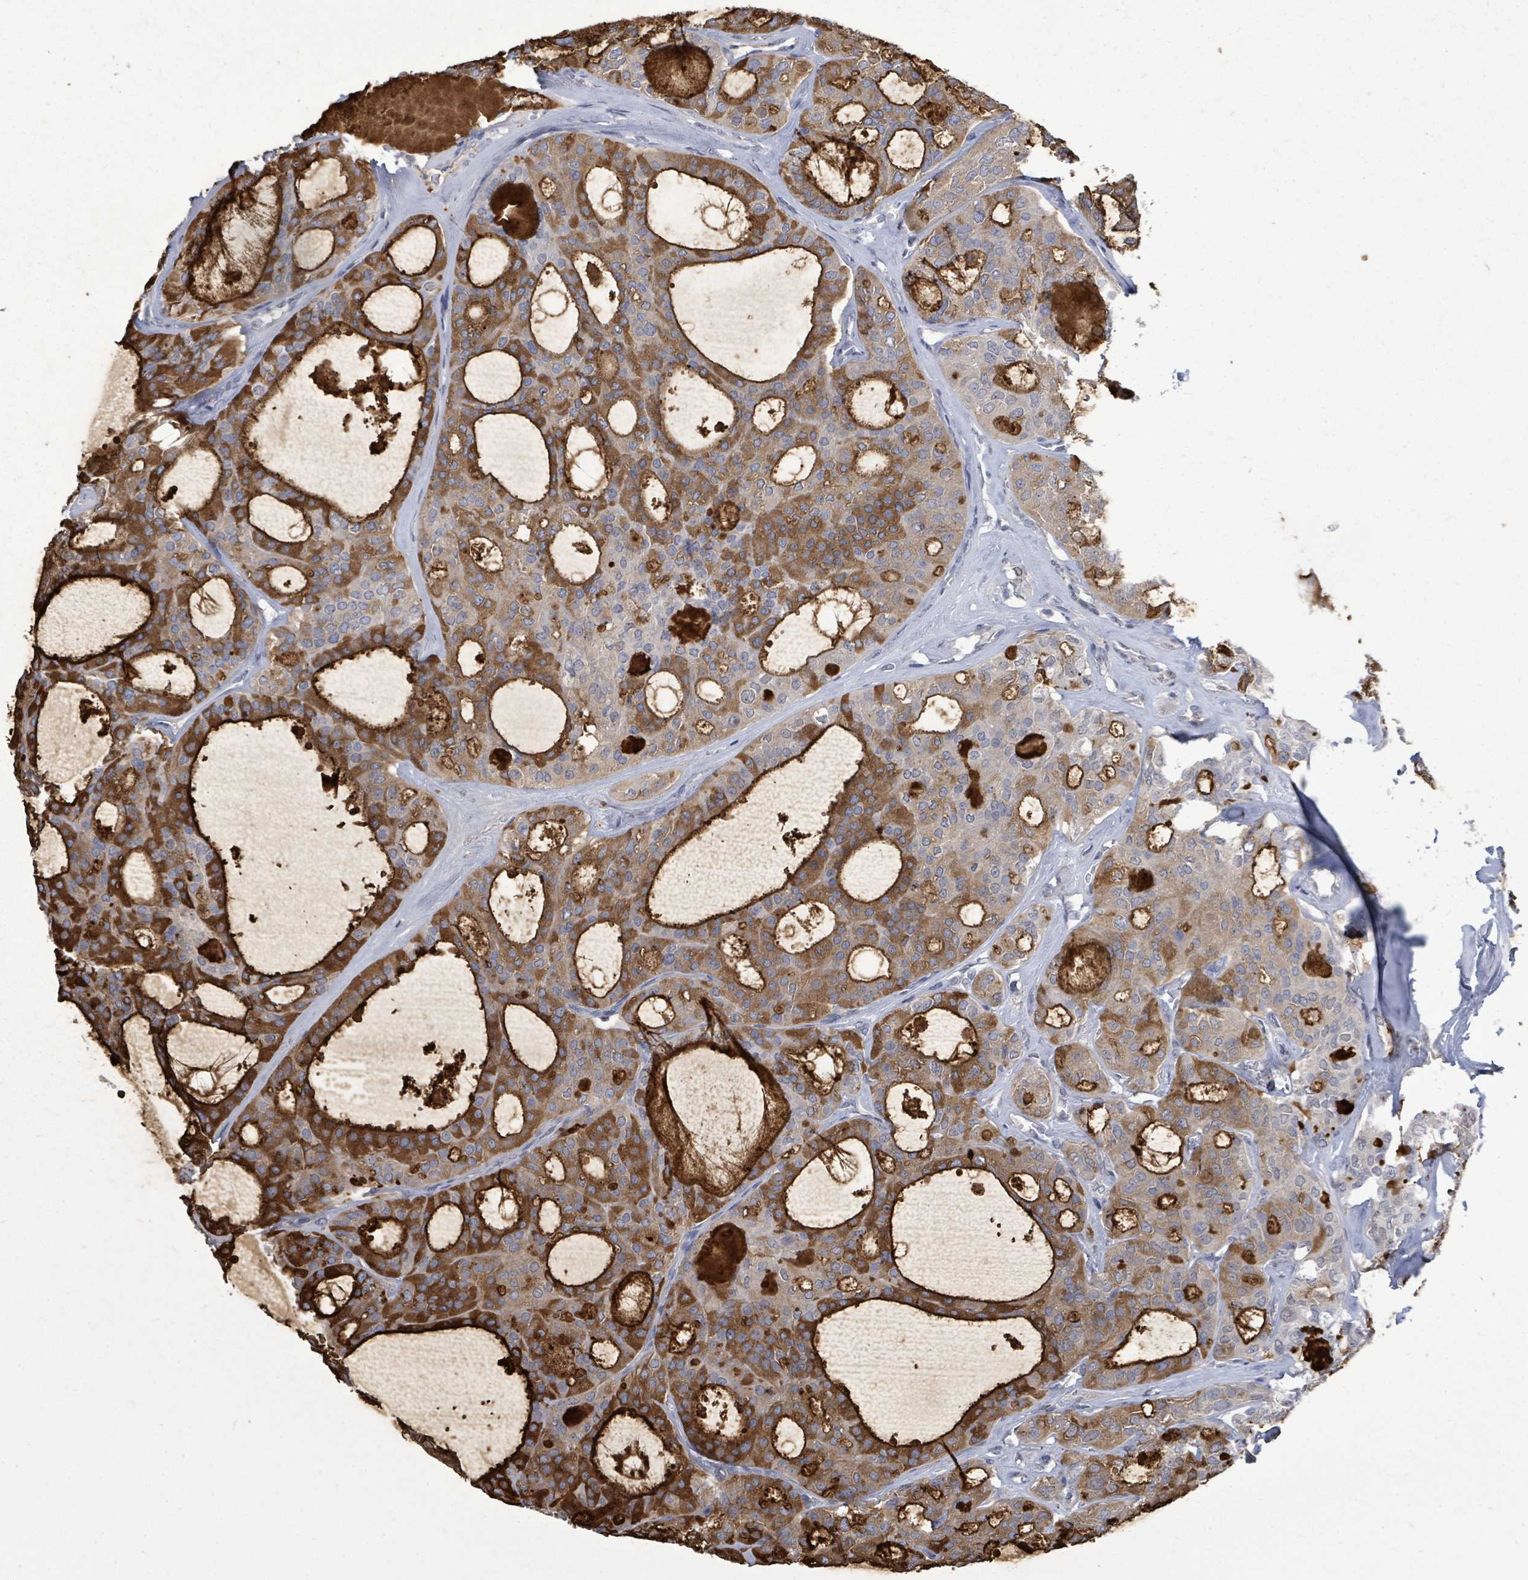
{"staining": {"intensity": "moderate", "quantity": ">75%", "location": "cytoplasmic/membranous"}, "tissue": "thyroid cancer", "cell_type": "Tumor cells", "image_type": "cancer", "snomed": [{"axis": "morphology", "description": "Follicular adenoma carcinoma, NOS"}, {"axis": "topography", "description": "Thyroid gland"}], "caption": "This is an image of IHC staining of thyroid follicular adenoma carcinoma, which shows moderate expression in the cytoplasmic/membranous of tumor cells.", "gene": "PAPSS1", "patient": {"sex": "male", "age": 75}}